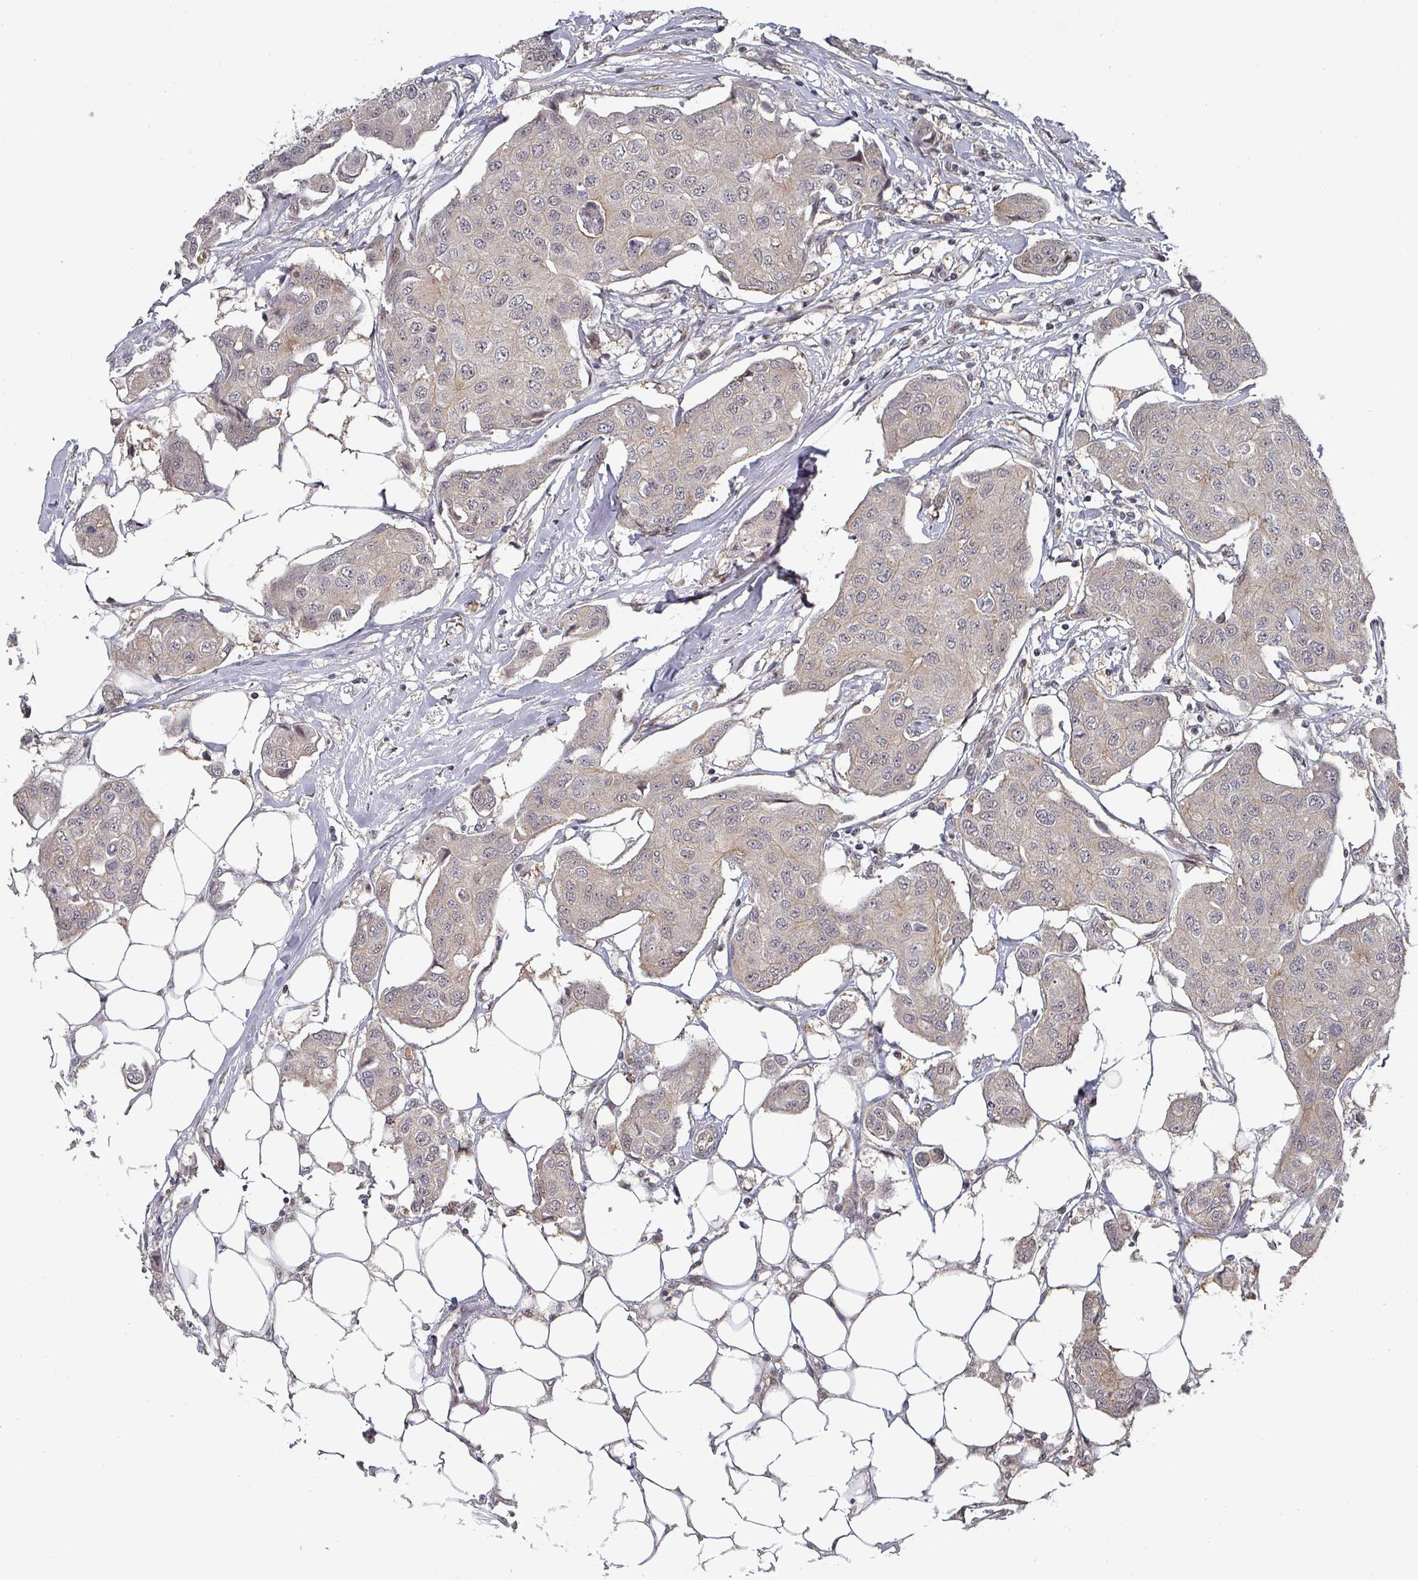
{"staining": {"intensity": "weak", "quantity": "25%-75%", "location": "cytoplasmic/membranous"}, "tissue": "breast cancer", "cell_type": "Tumor cells", "image_type": "cancer", "snomed": [{"axis": "morphology", "description": "Duct carcinoma"}, {"axis": "topography", "description": "Breast"}, {"axis": "topography", "description": "Lymph node"}], "caption": "Protein staining by immunohistochemistry (IHC) shows weak cytoplasmic/membranous staining in approximately 25%-75% of tumor cells in breast infiltrating ductal carcinoma. Nuclei are stained in blue.", "gene": "KIF1C", "patient": {"sex": "female", "age": 80}}